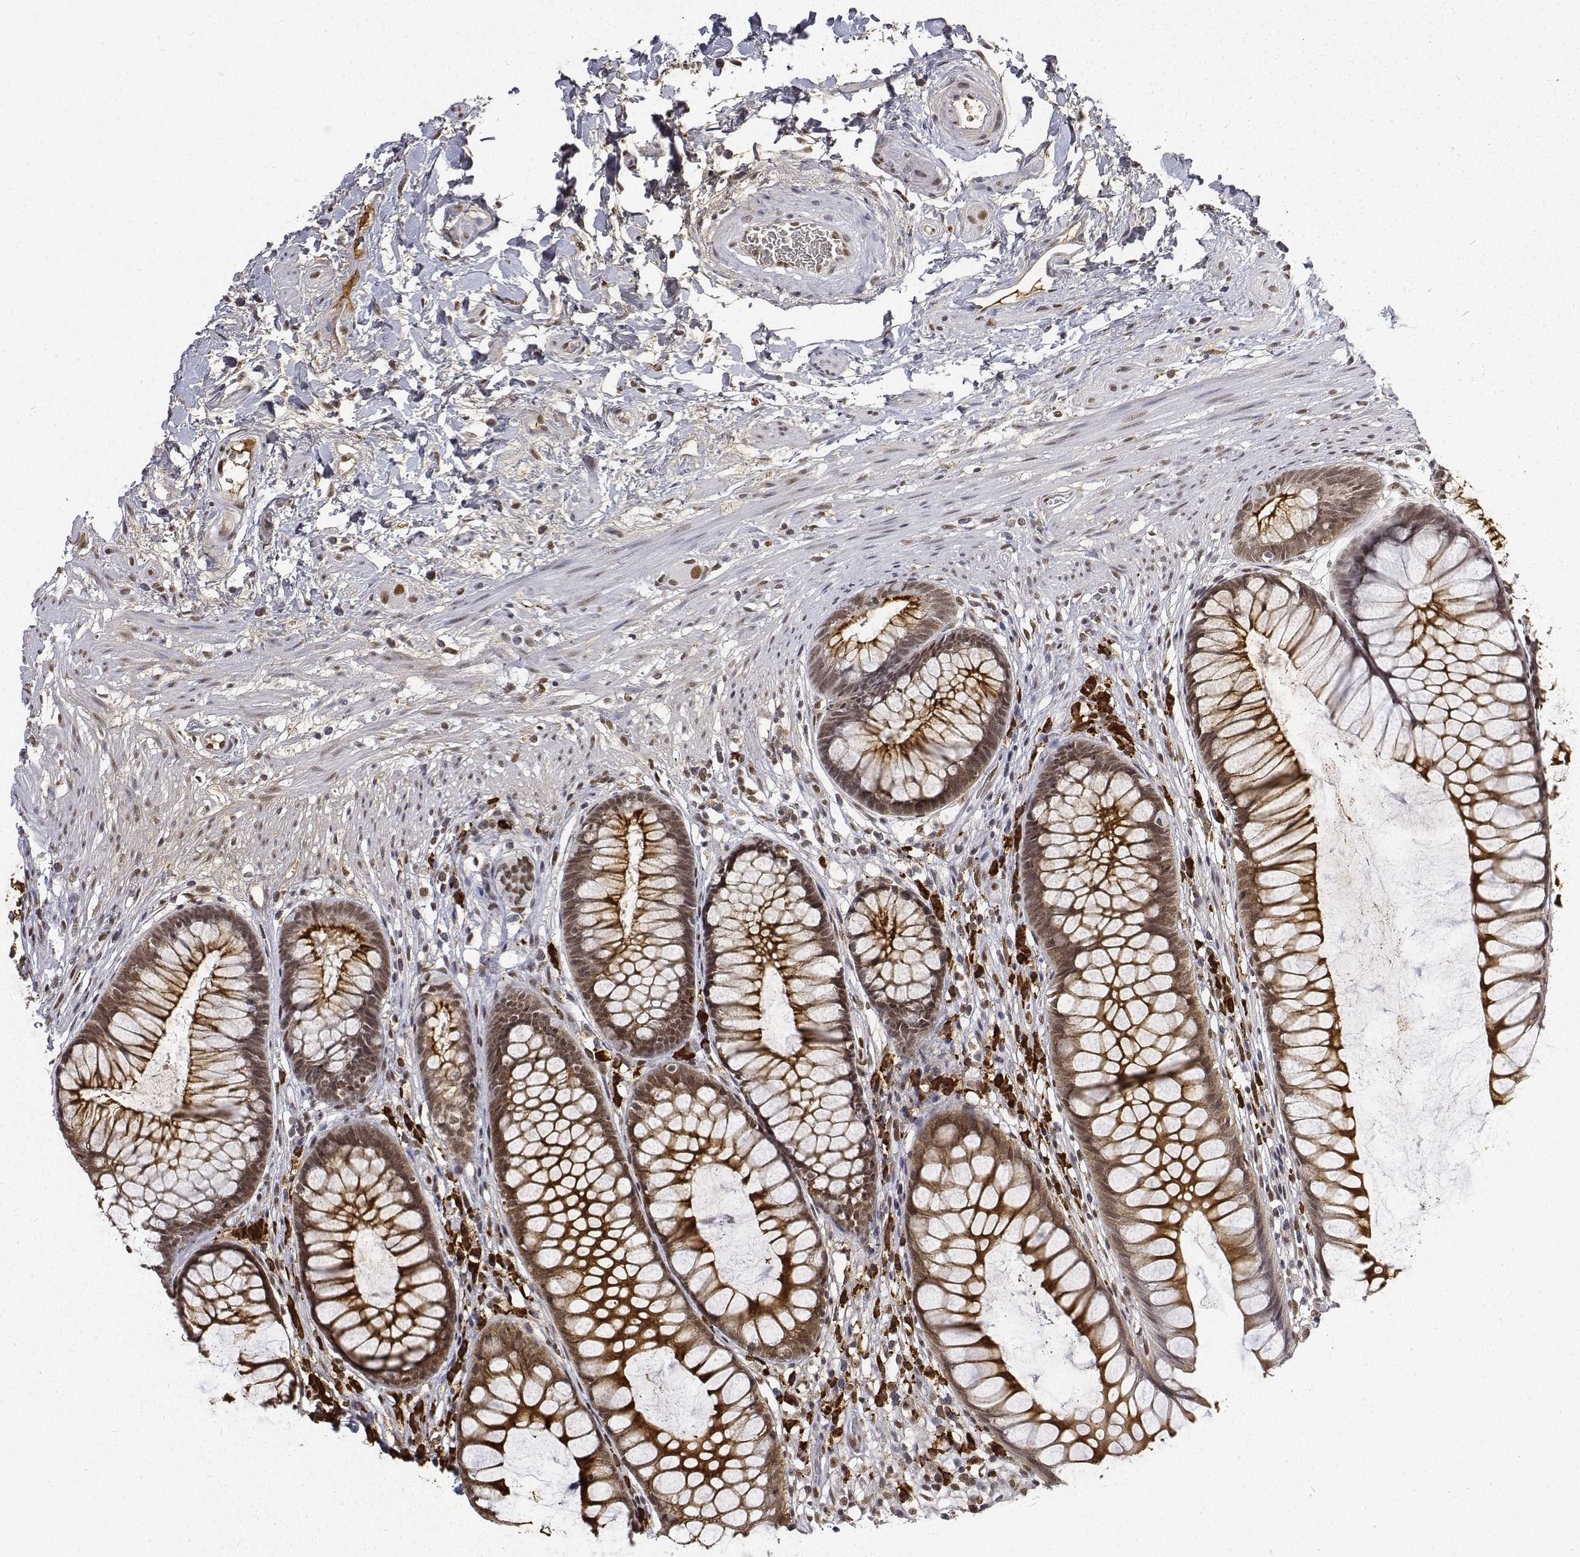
{"staining": {"intensity": "moderate", "quantity": ">75%", "location": "cytoplasmic/membranous,nuclear"}, "tissue": "rectum", "cell_type": "Glandular cells", "image_type": "normal", "snomed": [{"axis": "morphology", "description": "Normal tissue, NOS"}, {"axis": "topography", "description": "Smooth muscle"}, {"axis": "topography", "description": "Rectum"}], "caption": "Immunohistochemistry (IHC) of unremarkable human rectum demonstrates medium levels of moderate cytoplasmic/membranous,nuclear staining in about >75% of glandular cells. Nuclei are stained in blue.", "gene": "ATRX", "patient": {"sex": "male", "age": 53}}